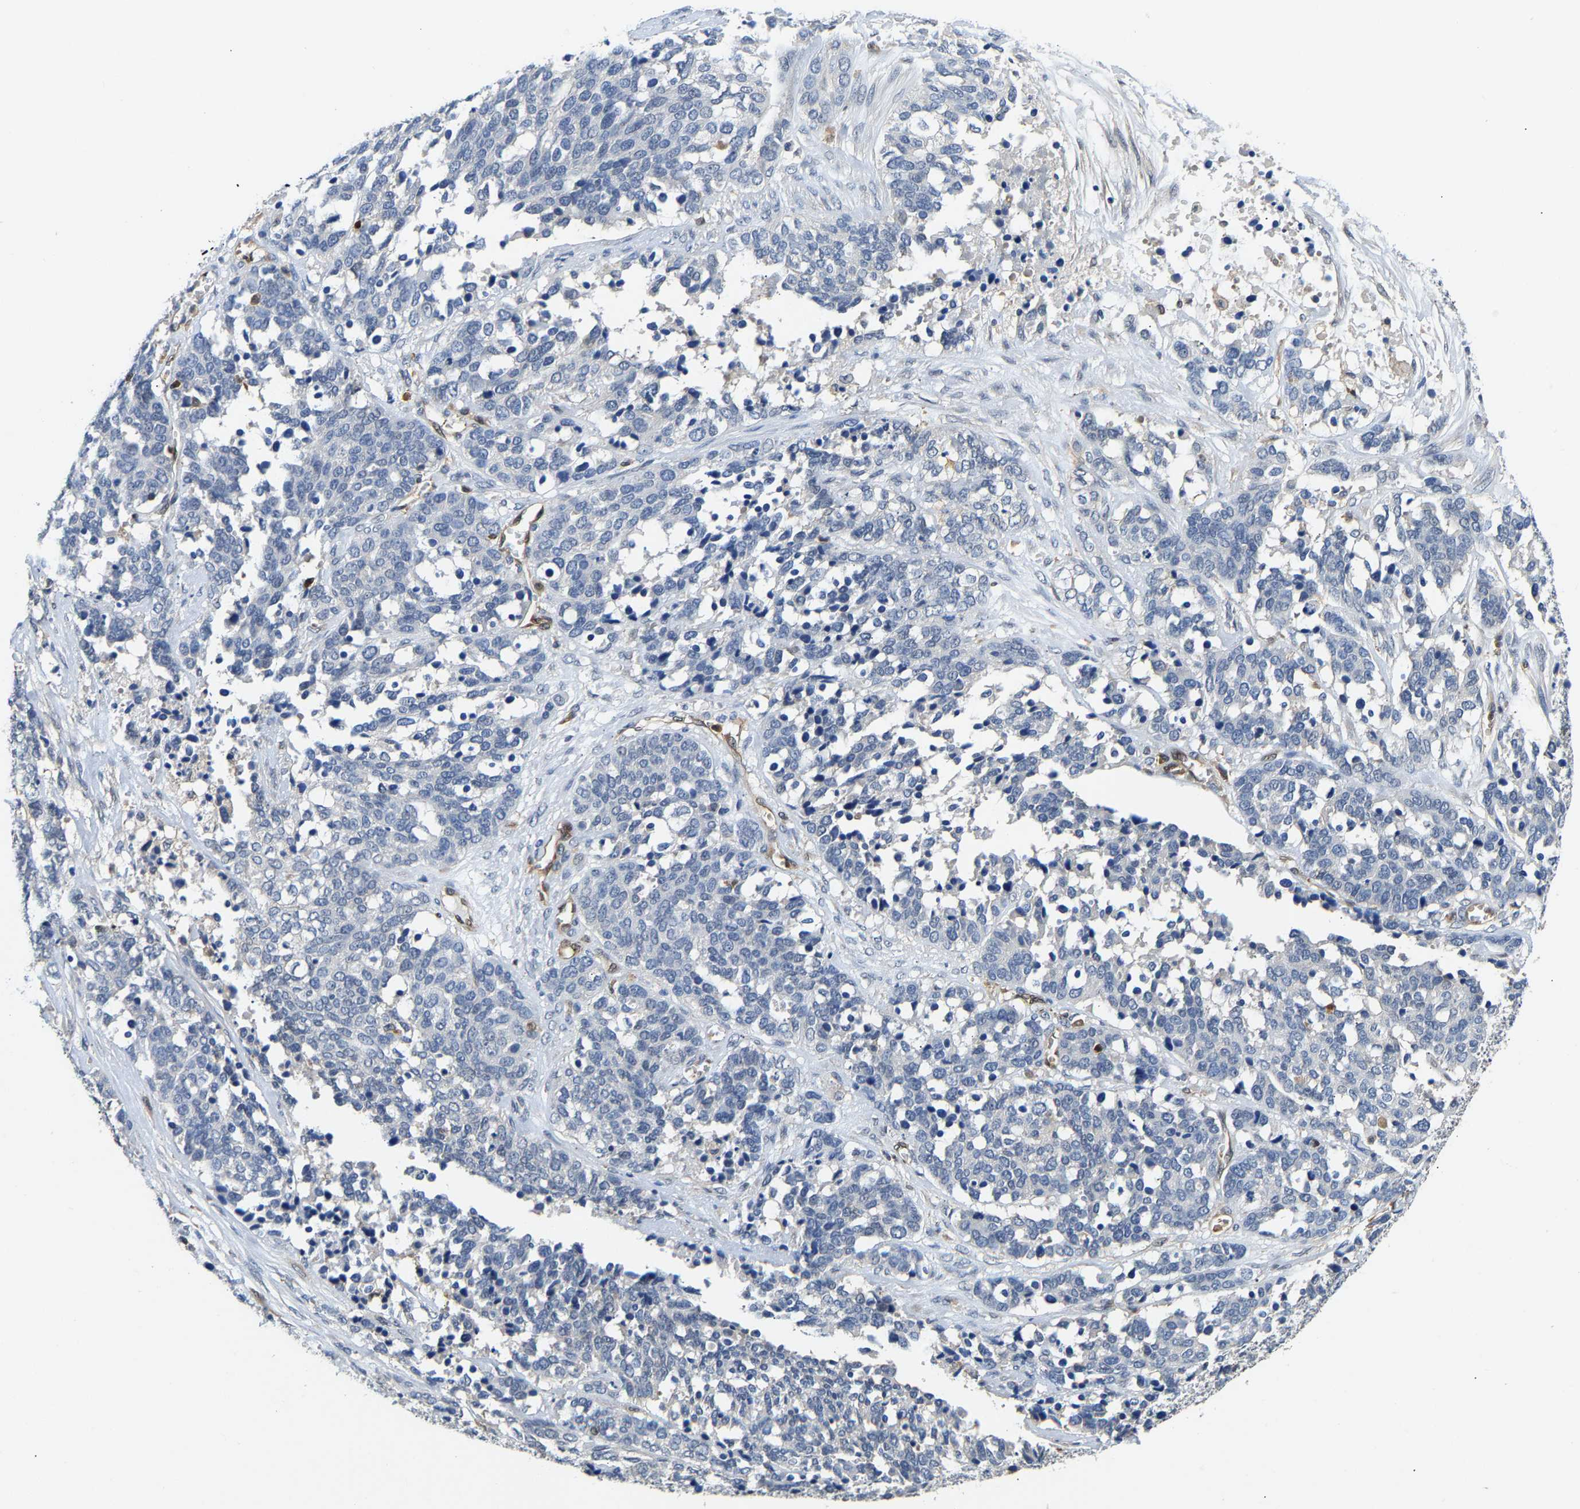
{"staining": {"intensity": "negative", "quantity": "none", "location": "none"}, "tissue": "ovarian cancer", "cell_type": "Tumor cells", "image_type": "cancer", "snomed": [{"axis": "morphology", "description": "Cystadenocarcinoma, serous, NOS"}, {"axis": "topography", "description": "Ovary"}], "caption": "Histopathology image shows no significant protein staining in tumor cells of ovarian cancer (serous cystadenocarcinoma).", "gene": "GIMAP7", "patient": {"sex": "female", "age": 44}}